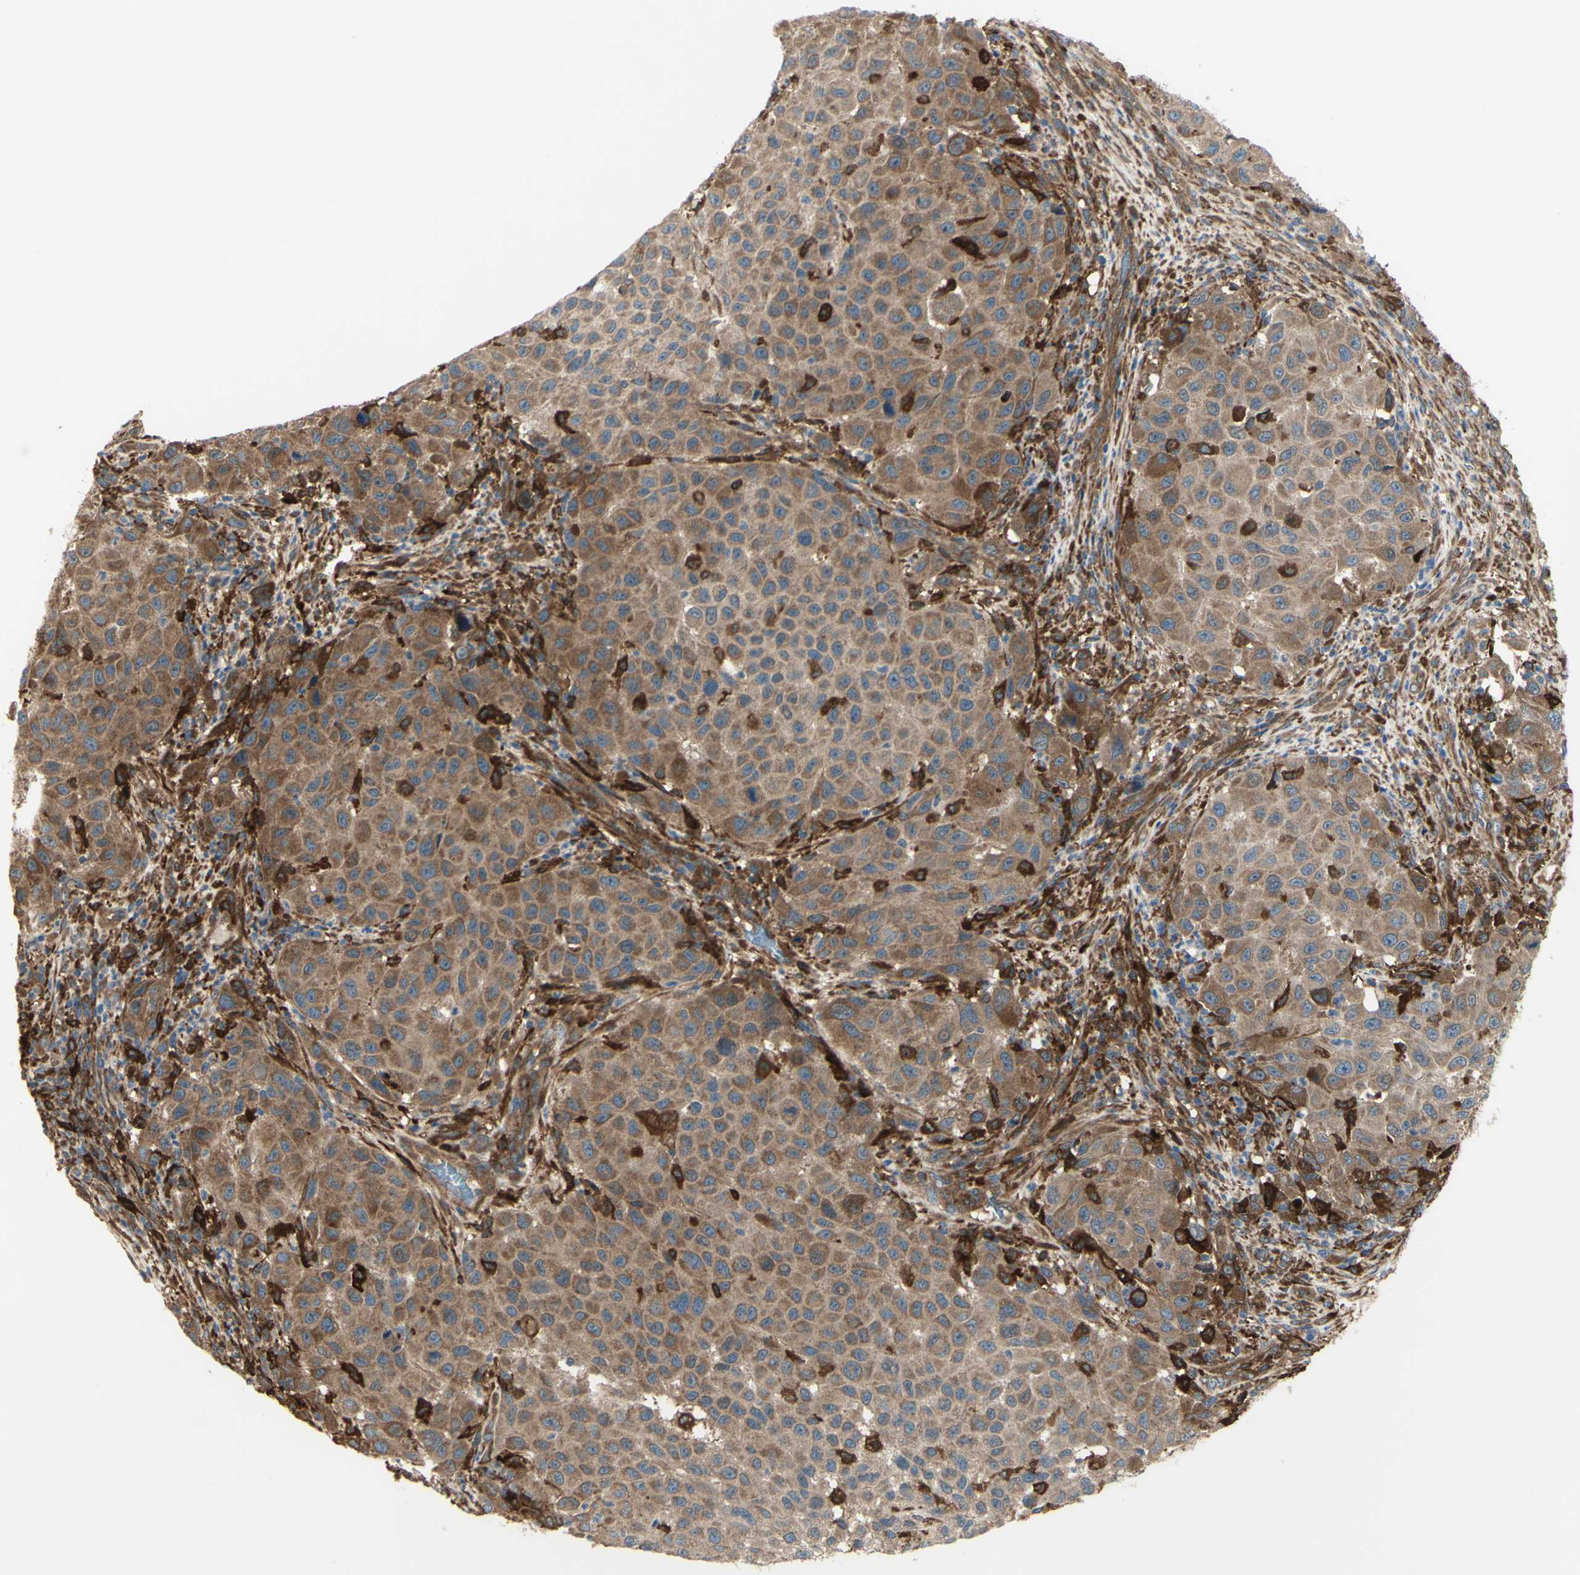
{"staining": {"intensity": "moderate", "quantity": ">75%", "location": "cytoplasmic/membranous"}, "tissue": "melanoma", "cell_type": "Tumor cells", "image_type": "cancer", "snomed": [{"axis": "morphology", "description": "Malignant melanoma, Metastatic site"}, {"axis": "topography", "description": "Lymph node"}], "caption": "Malignant melanoma (metastatic site) stained with a brown dye reveals moderate cytoplasmic/membranous positive positivity in about >75% of tumor cells.", "gene": "IGSF9B", "patient": {"sex": "male", "age": 61}}